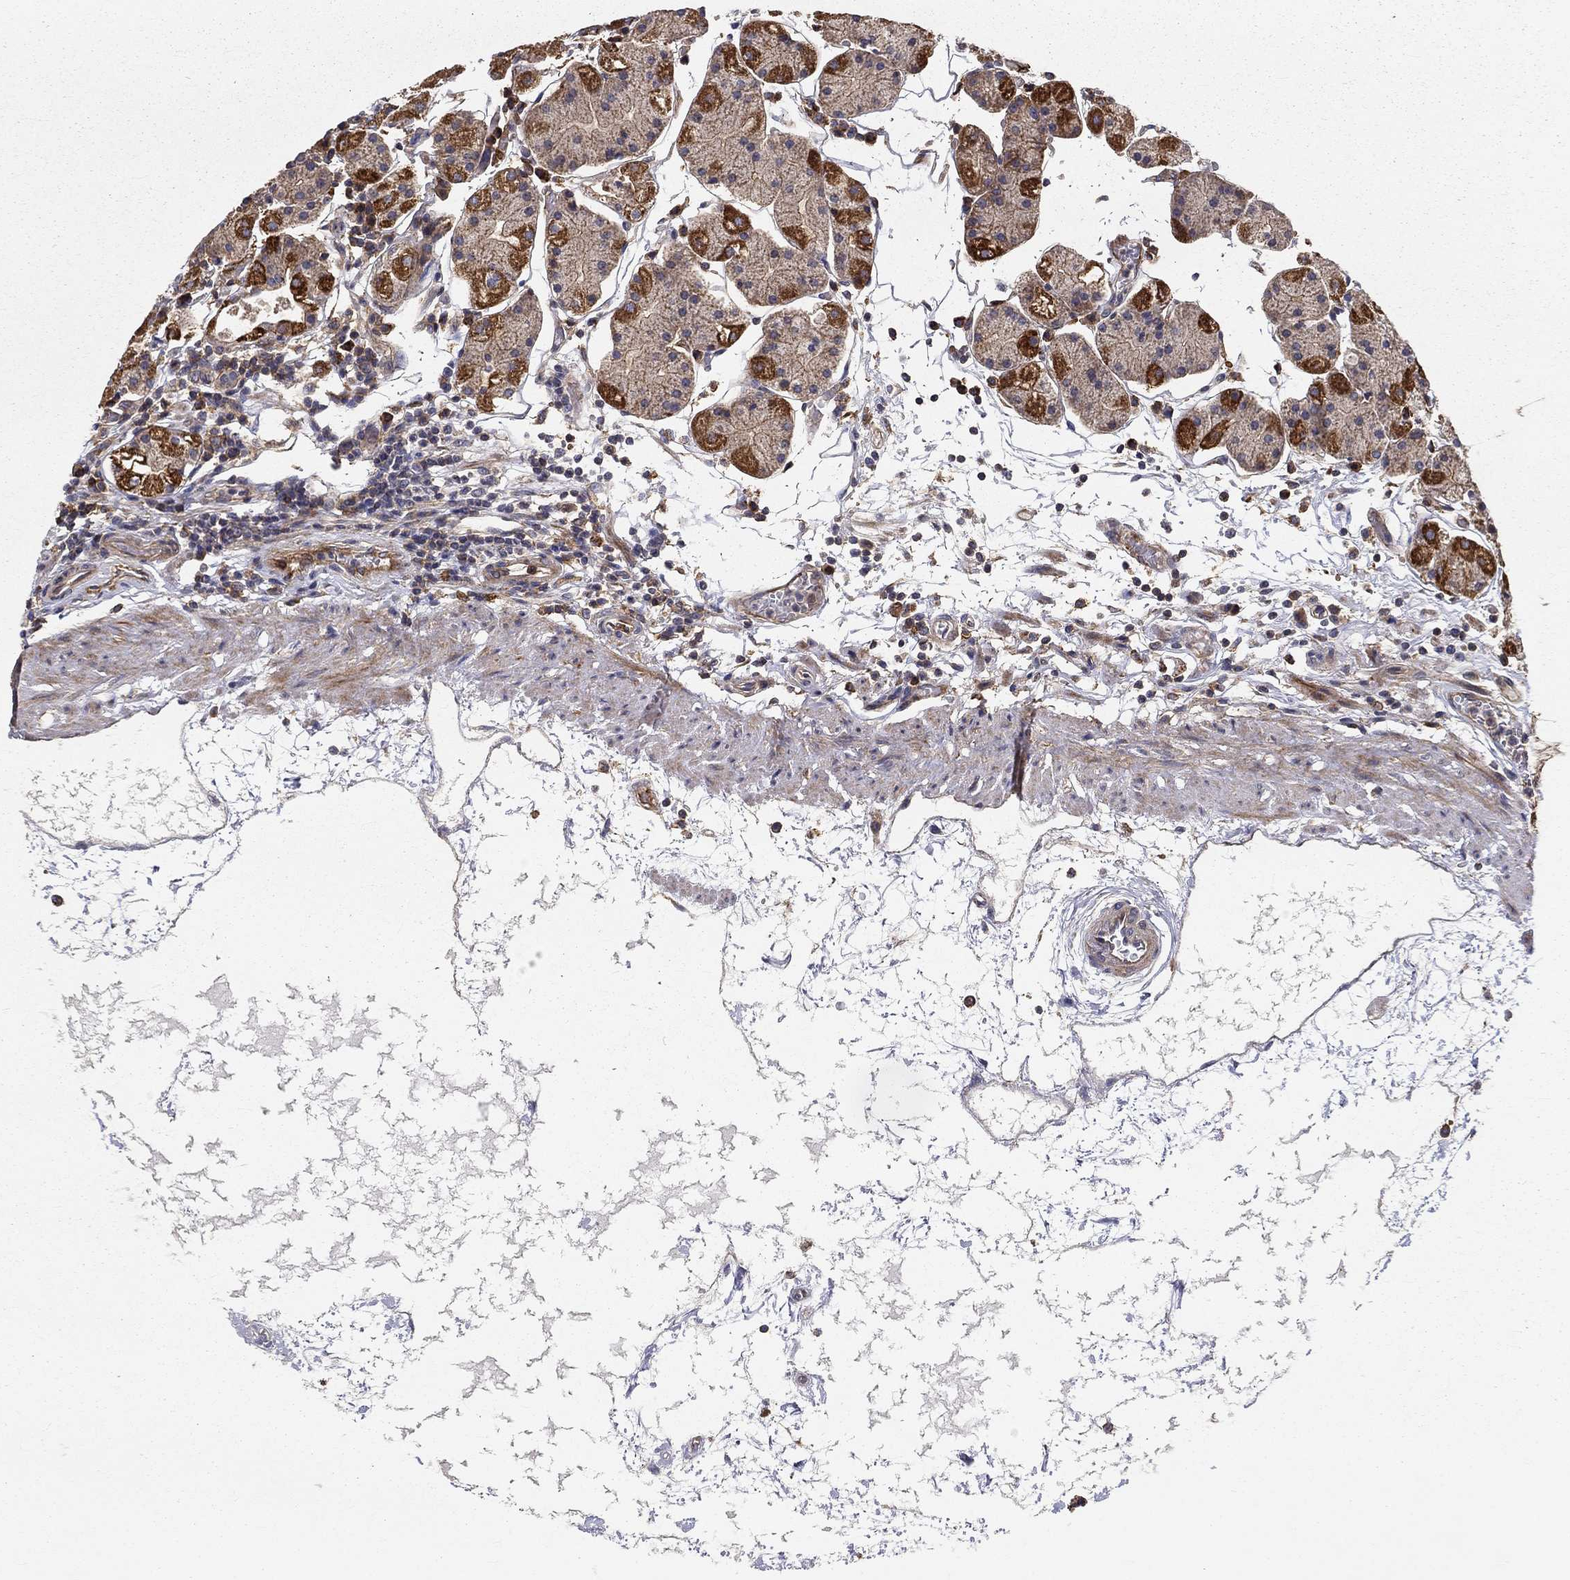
{"staining": {"intensity": "strong", "quantity": "<25%", "location": "cytoplasmic/membranous"}, "tissue": "stomach", "cell_type": "Glandular cells", "image_type": "normal", "snomed": [{"axis": "morphology", "description": "Normal tissue, NOS"}, {"axis": "topography", "description": "Stomach"}], "caption": "An immunohistochemistry micrograph of unremarkable tissue is shown. Protein staining in brown labels strong cytoplasmic/membranous positivity in stomach within glandular cells. (Stains: DAB (3,3'-diaminobenzidine) in brown, nuclei in blue, Microscopy: brightfield microscopy at high magnification).", "gene": "ALDH4A1", "patient": {"sex": "male", "age": 54}}